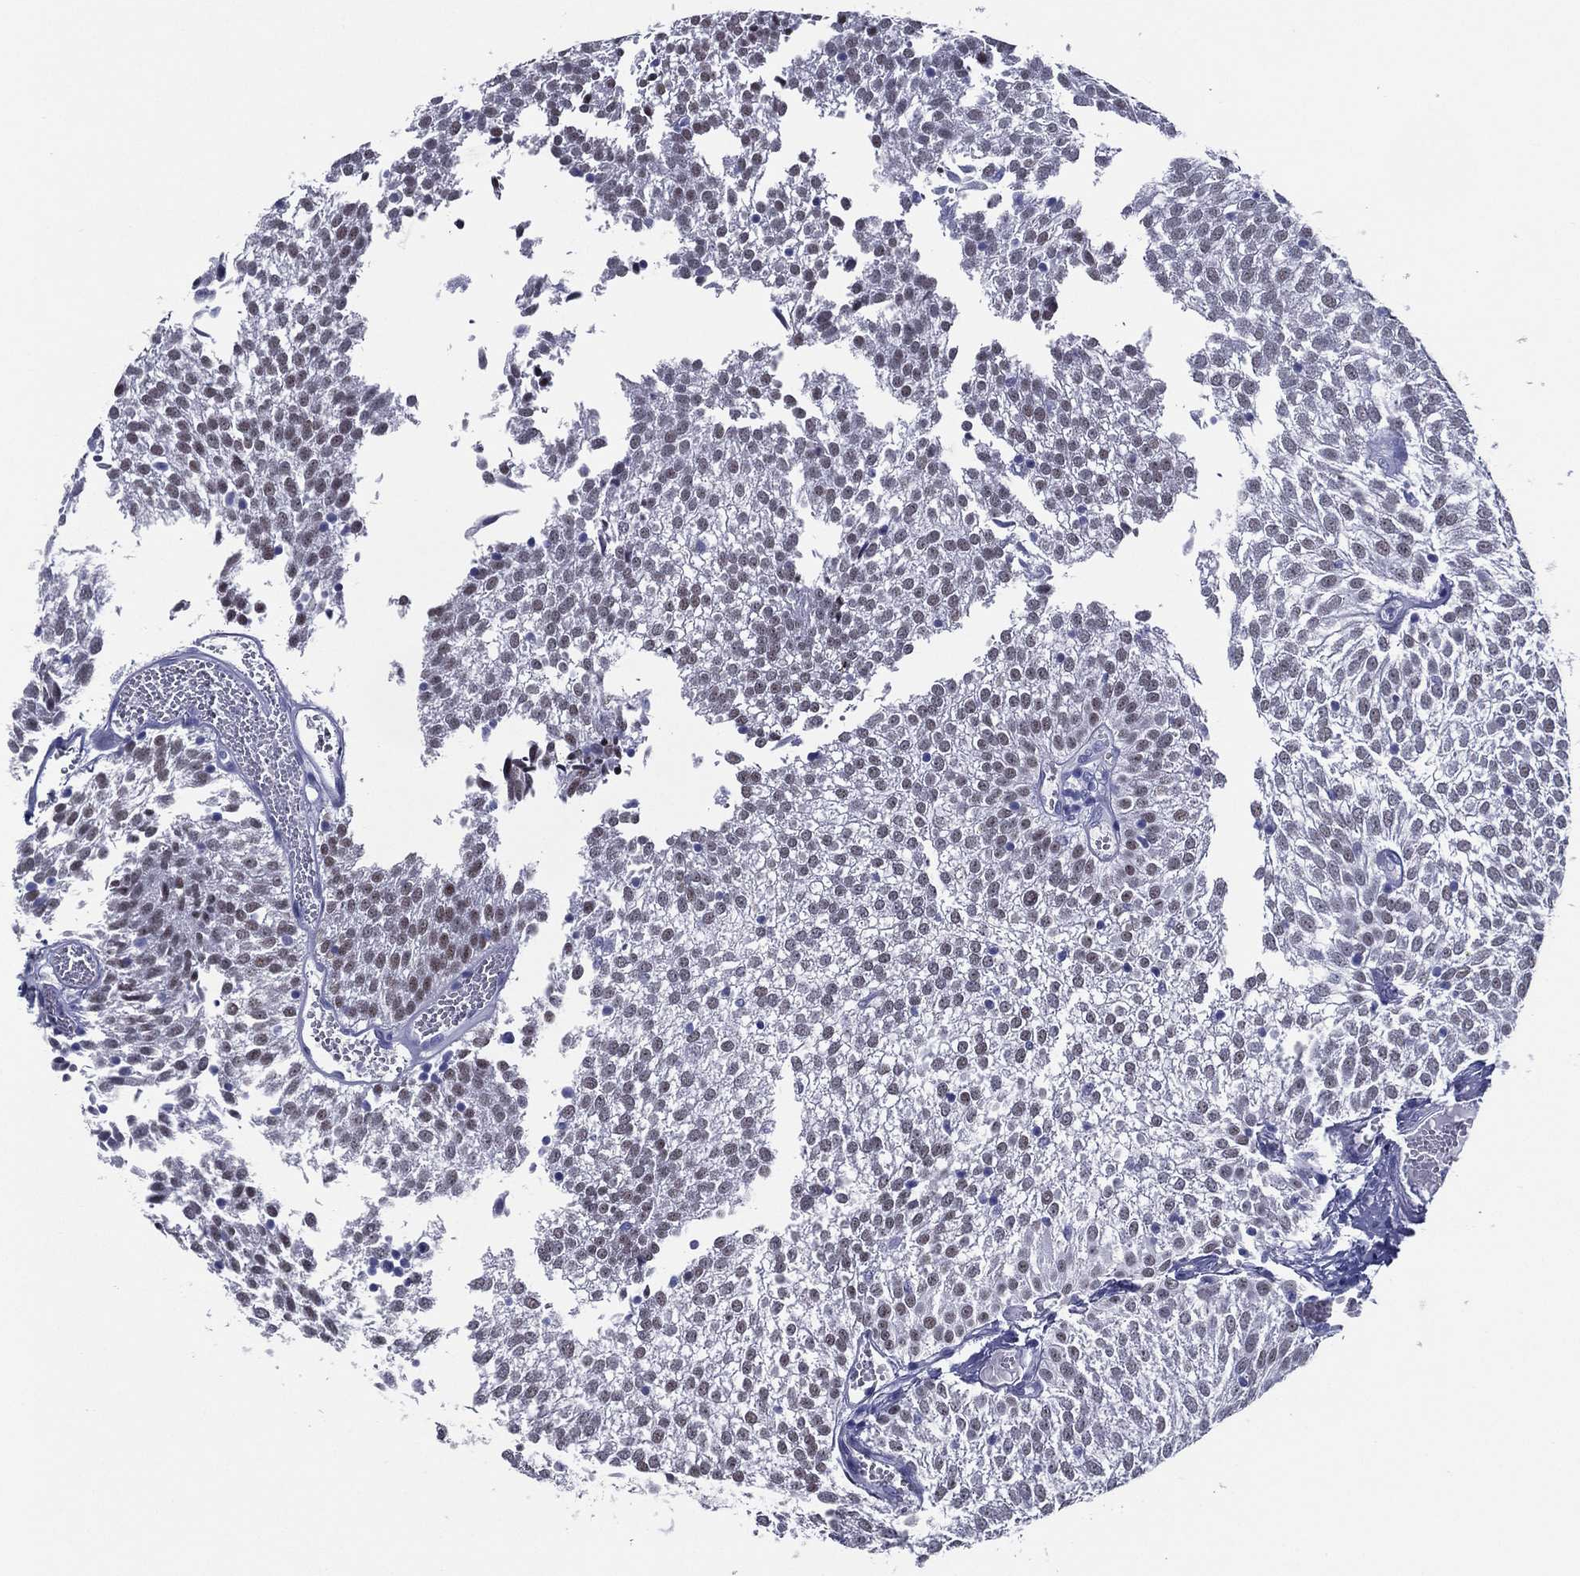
{"staining": {"intensity": "negative", "quantity": "none", "location": "none"}, "tissue": "urothelial cancer", "cell_type": "Tumor cells", "image_type": "cancer", "snomed": [{"axis": "morphology", "description": "Urothelial carcinoma, Low grade"}, {"axis": "topography", "description": "Urinary bladder"}], "caption": "Human urothelial cancer stained for a protein using IHC displays no positivity in tumor cells.", "gene": "TFAP2A", "patient": {"sex": "male", "age": 52}}